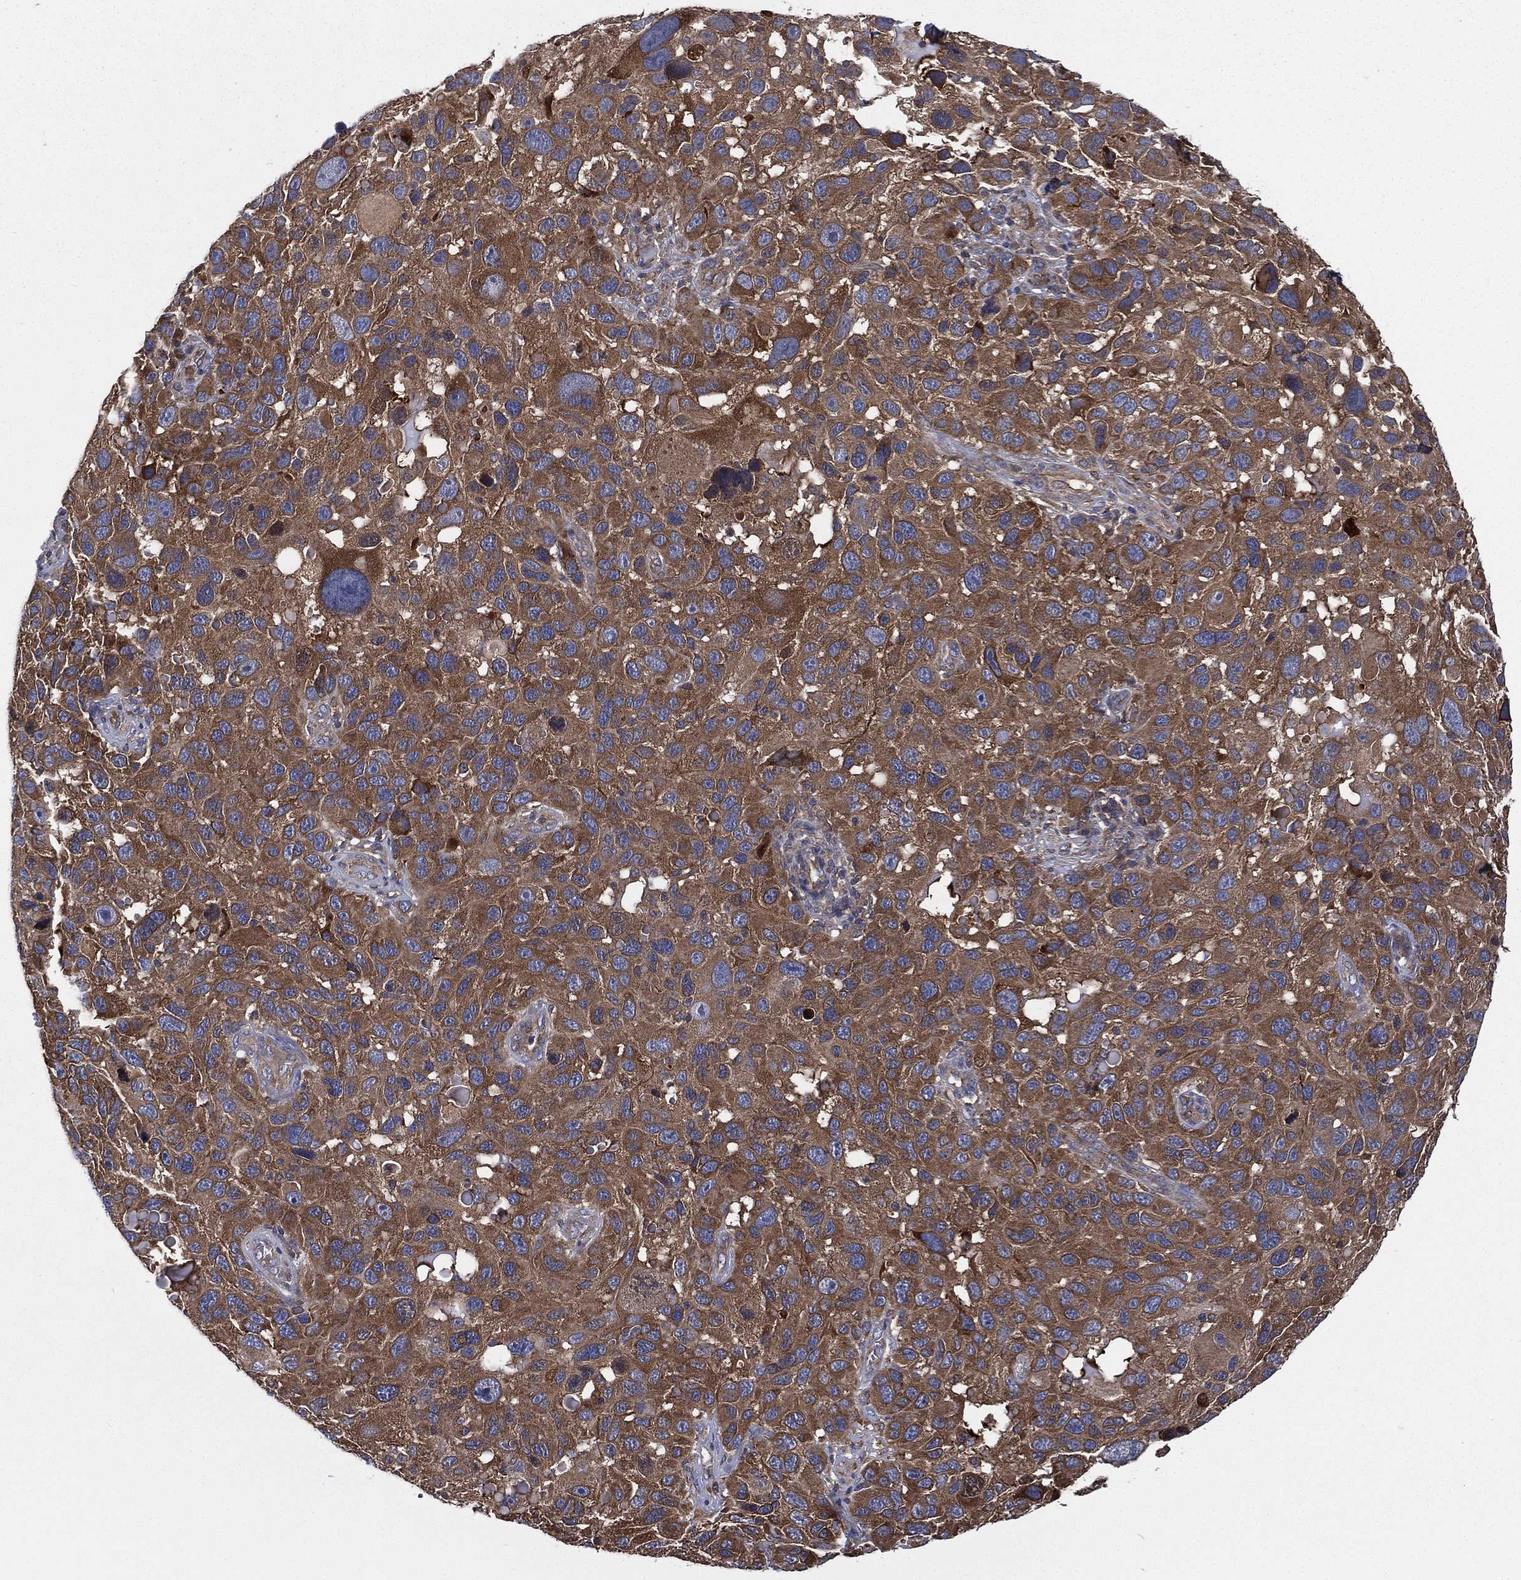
{"staining": {"intensity": "strong", "quantity": ">75%", "location": "cytoplasmic/membranous"}, "tissue": "melanoma", "cell_type": "Tumor cells", "image_type": "cancer", "snomed": [{"axis": "morphology", "description": "Malignant melanoma, NOS"}, {"axis": "topography", "description": "Skin"}], "caption": "Tumor cells demonstrate strong cytoplasmic/membranous staining in approximately >75% of cells in melanoma.", "gene": "SMPD3", "patient": {"sex": "male", "age": 53}}